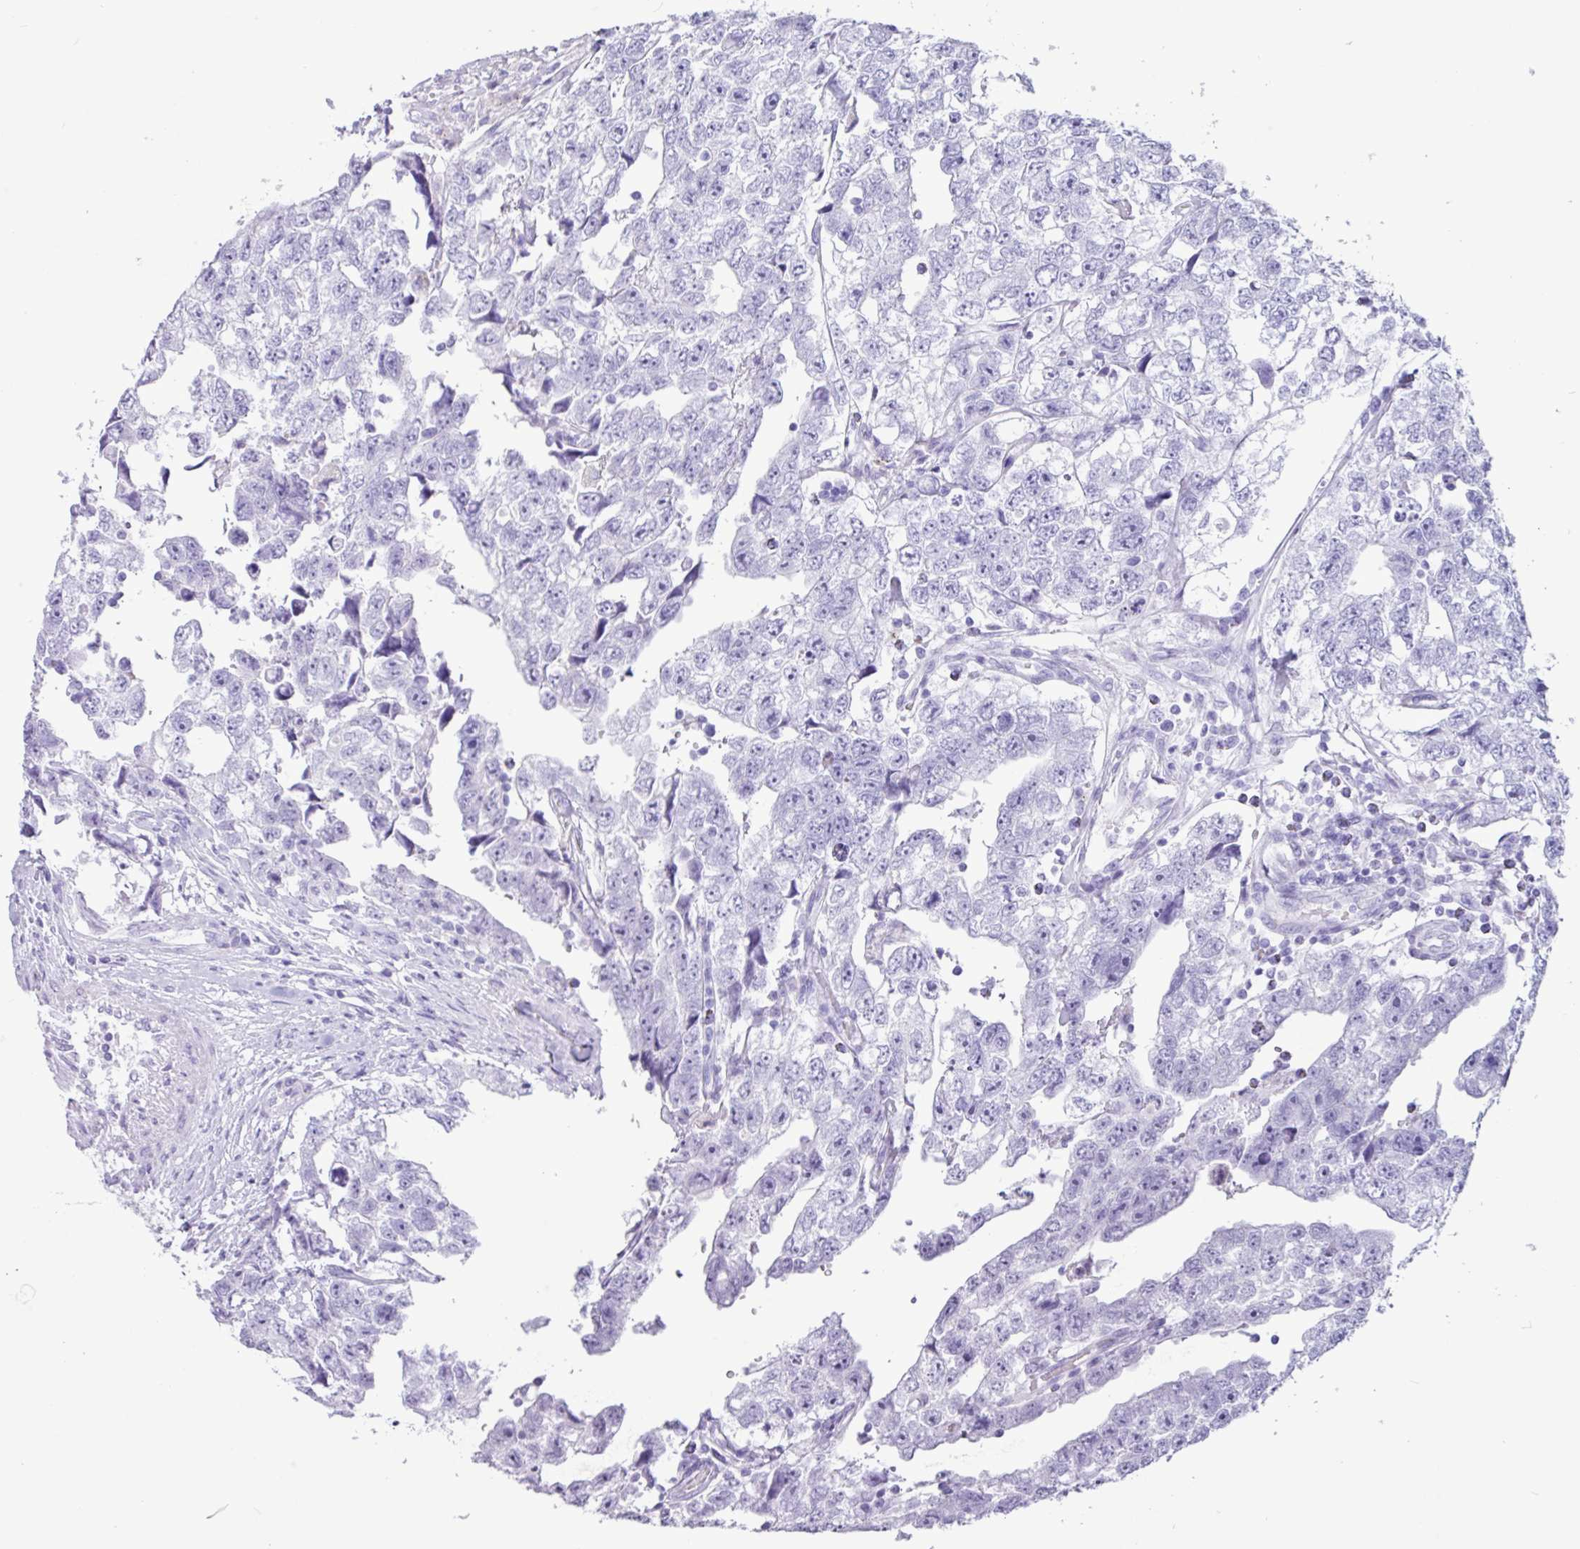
{"staining": {"intensity": "negative", "quantity": "none", "location": "none"}, "tissue": "testis cancer", "cell_type": "Tumor cells", "image_type": "cancer", "snomed": [{"axis": "morphology", "description": "Carcinoma, Embryonal, NOS"}, {"axis": "topography", "description": "Testis"}], "caption": "Immunohistochemistry (IHC) image of neoplastic tissue: testis cancer (embryonal carcinoma) stained with DAB (3,3'-diaminobenzidine) demonstrates no significant protein staining in tumor cells.", "gene": "CKMT2", "patient": {"sex": "male", "age": 22}}